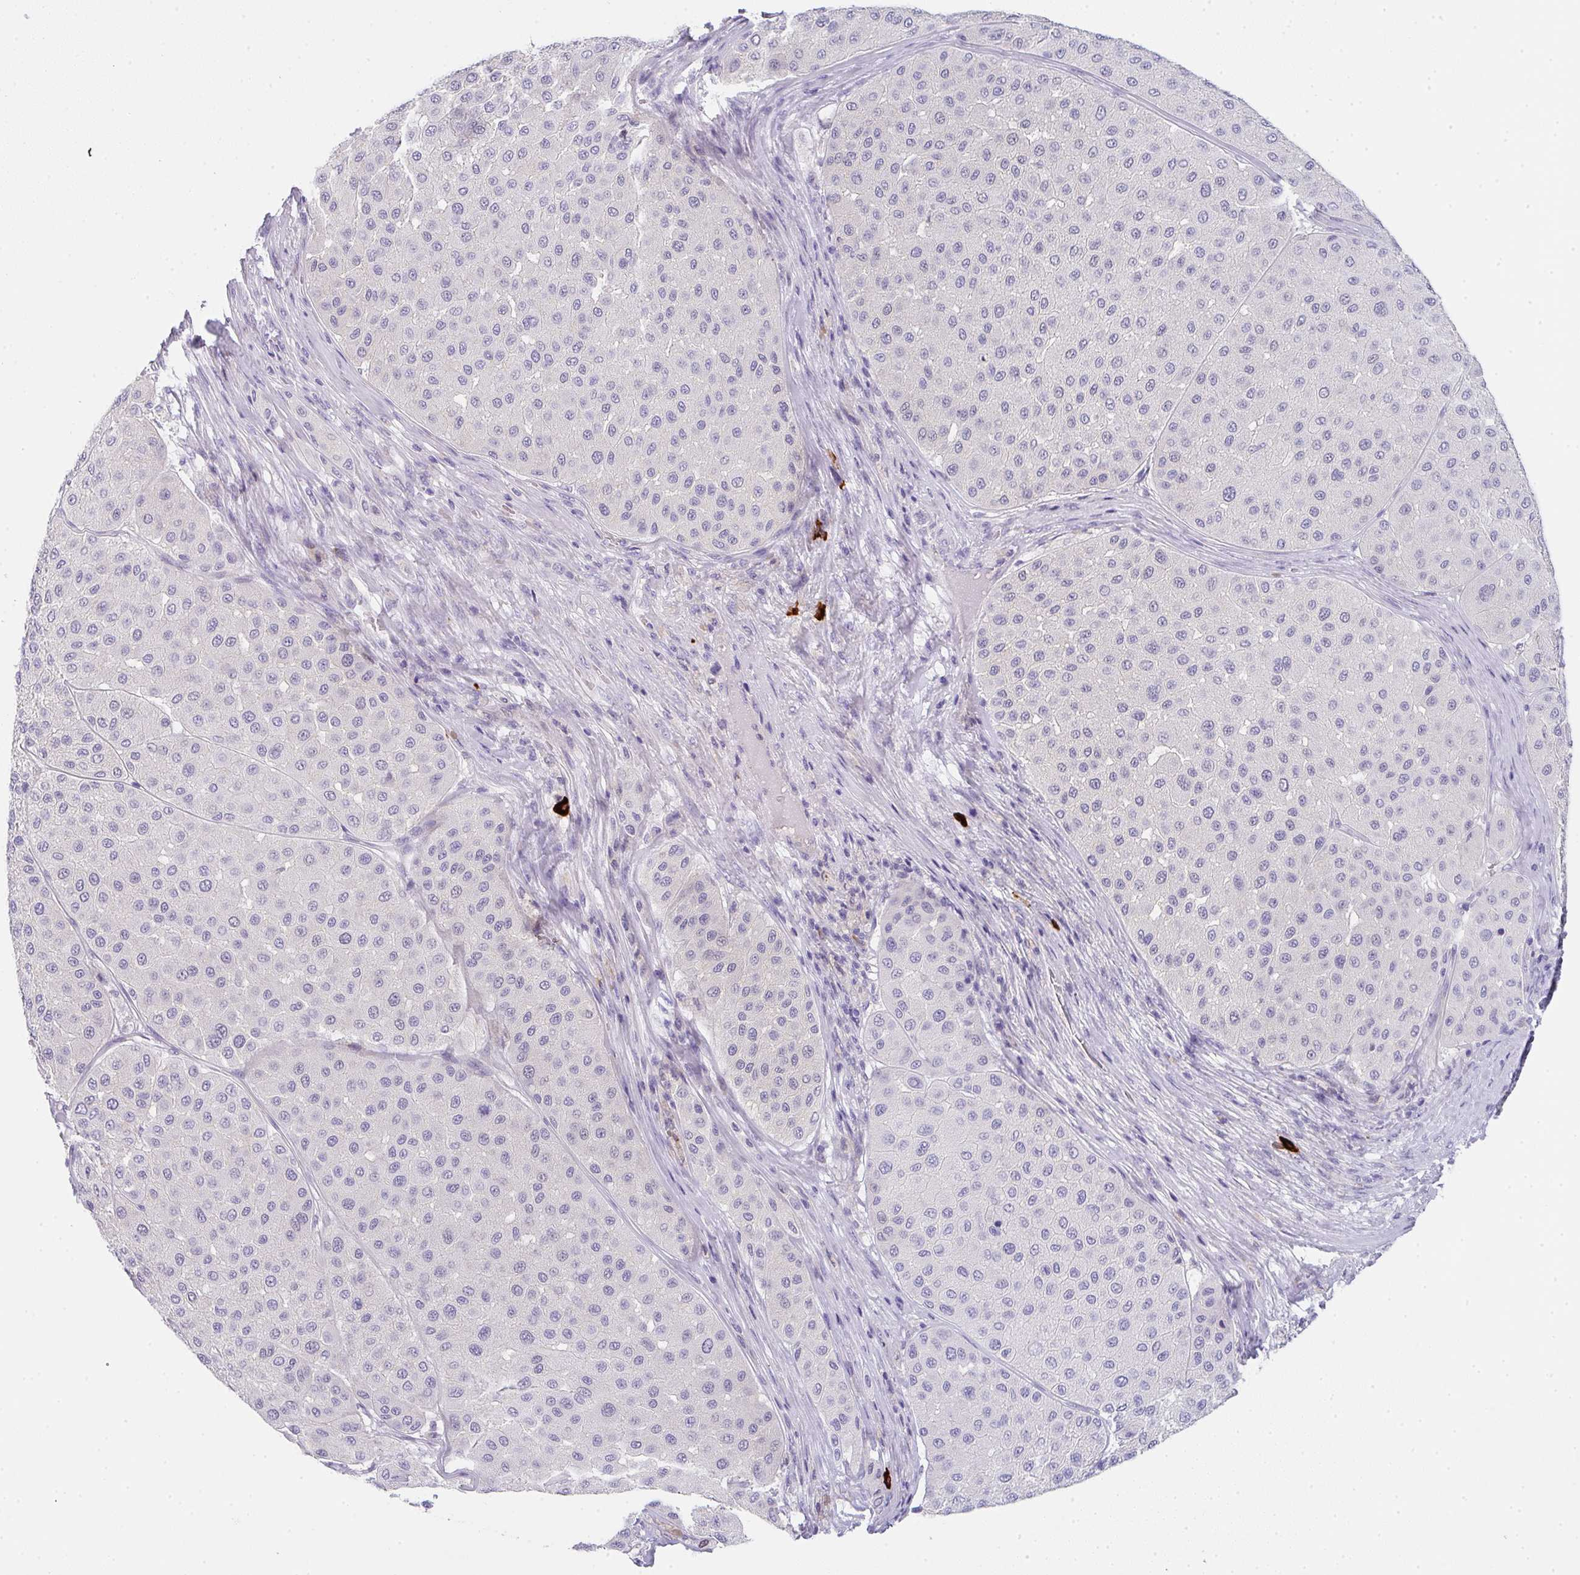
{"staining": {"intensity": "negative", "quantity": "none", "location": "none"}, "tissue": "melanoma", "cell_type": "Tumor cells", "image_type": "cancer", "snomed": [{"axis": "morphology", "description": "Malignant melanoma, Metastatic site"}, {"axis": "topography", "description": "Smooth muscle"}], "caption": "Immunohistochemistry (IHC) photomicrograph of melanoma stained for a protein (brown), which reveals no staining in tumor cells.", "gene": "CACNA1S", "patient": {"sex": "male", "age": 41}}